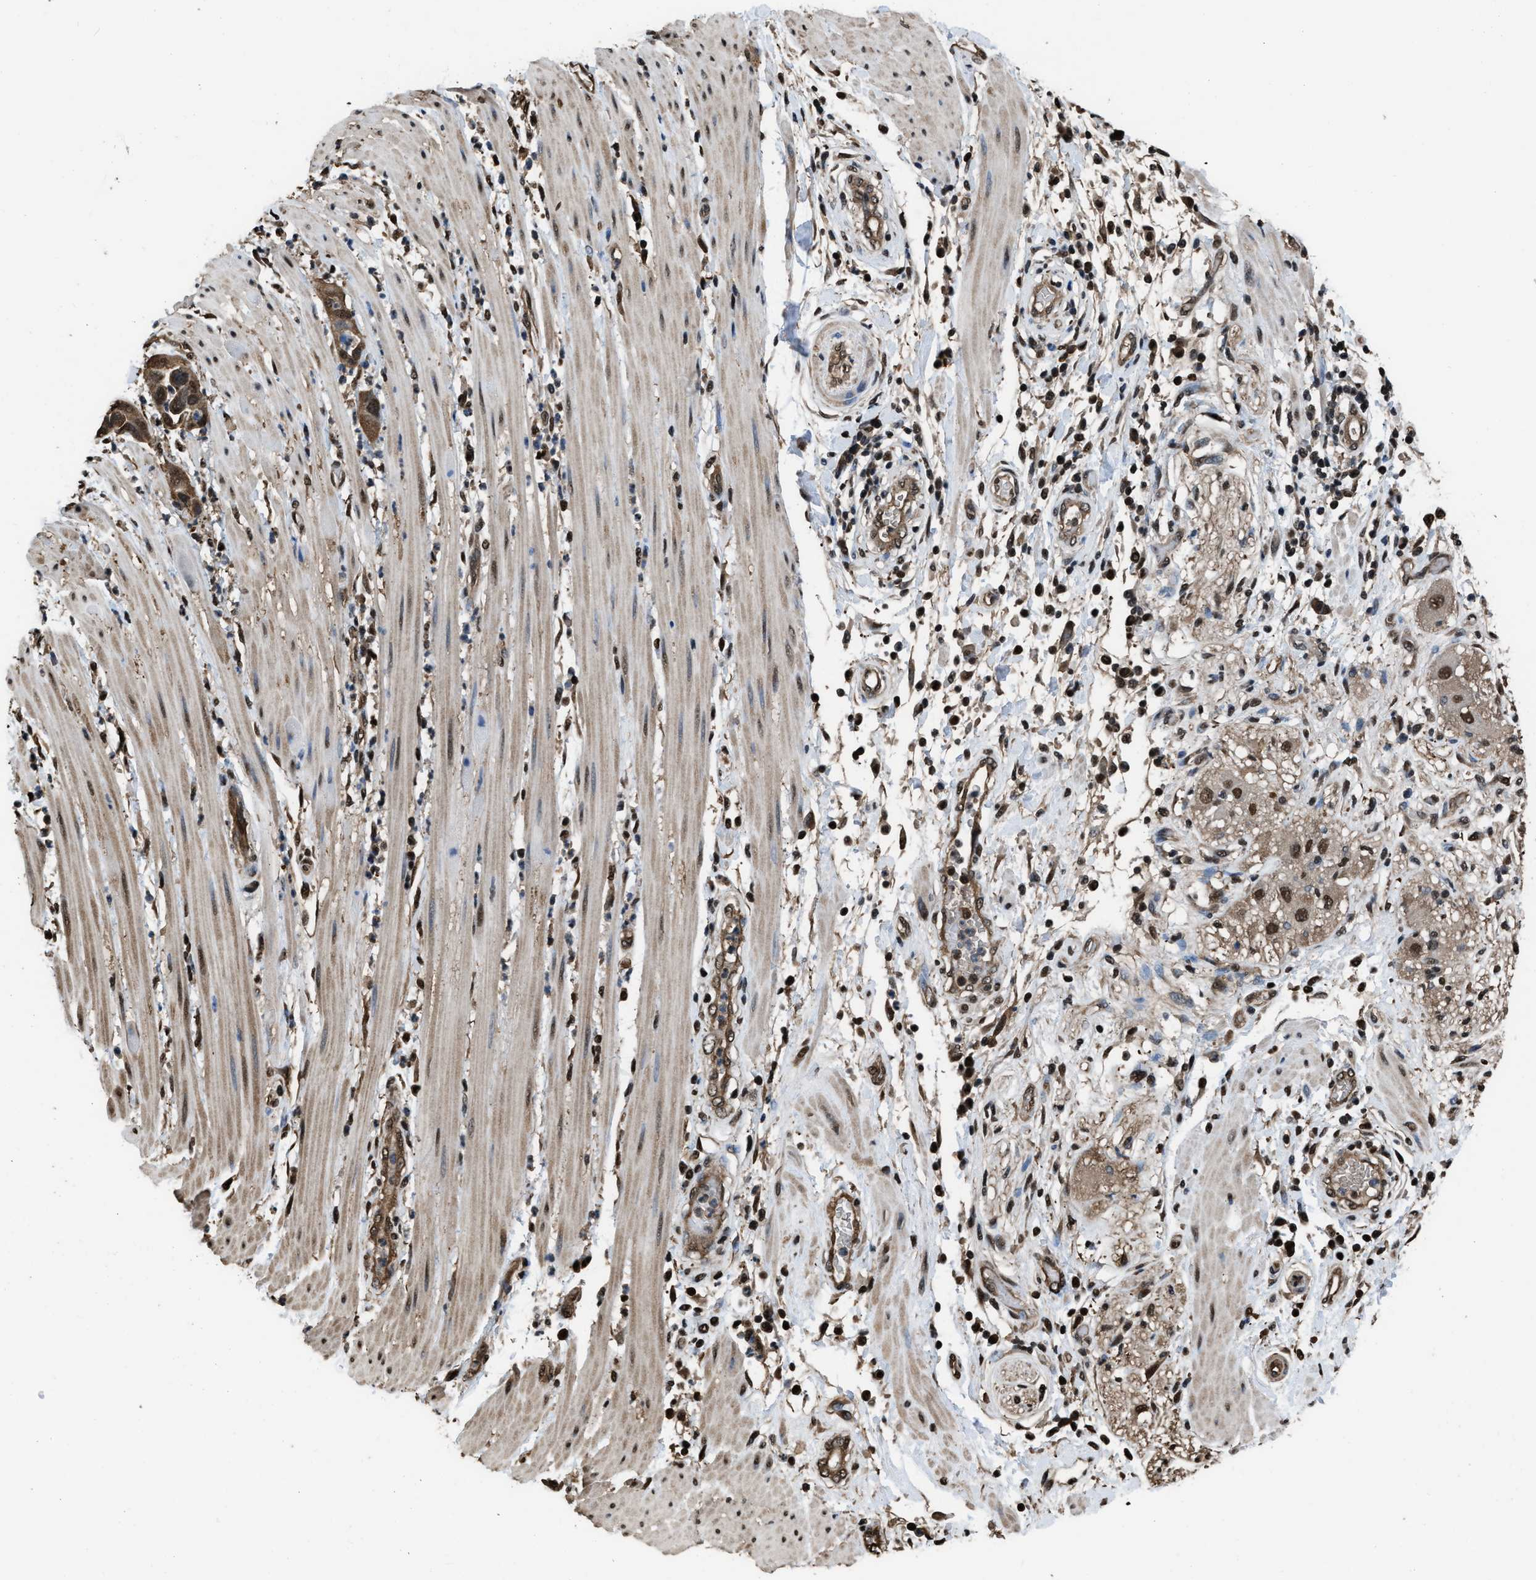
{"staining": {"intensity": "moderate", "quantity": ">75%", "location": "cytoplasmic/membranous,nuclear"}, "tissue": "pancreatic cancer", "cell_type": "Tumor cells", "image_type": "cancer", "snomed": [{"axis": "morphology", "description": "Adenocarcinoma, NOS"}, {"axis": "topography", "description": "Pancreas"}], "caption": "Adenocarcinoma (pancreatic) stained for a protein (brown) reveals moderate cytoplasmic/membranous and nuclear positive staining in approximately >75% of tumor cells.", "gene": "FNTA", "patient": {"sex": "female", "age": 71}}